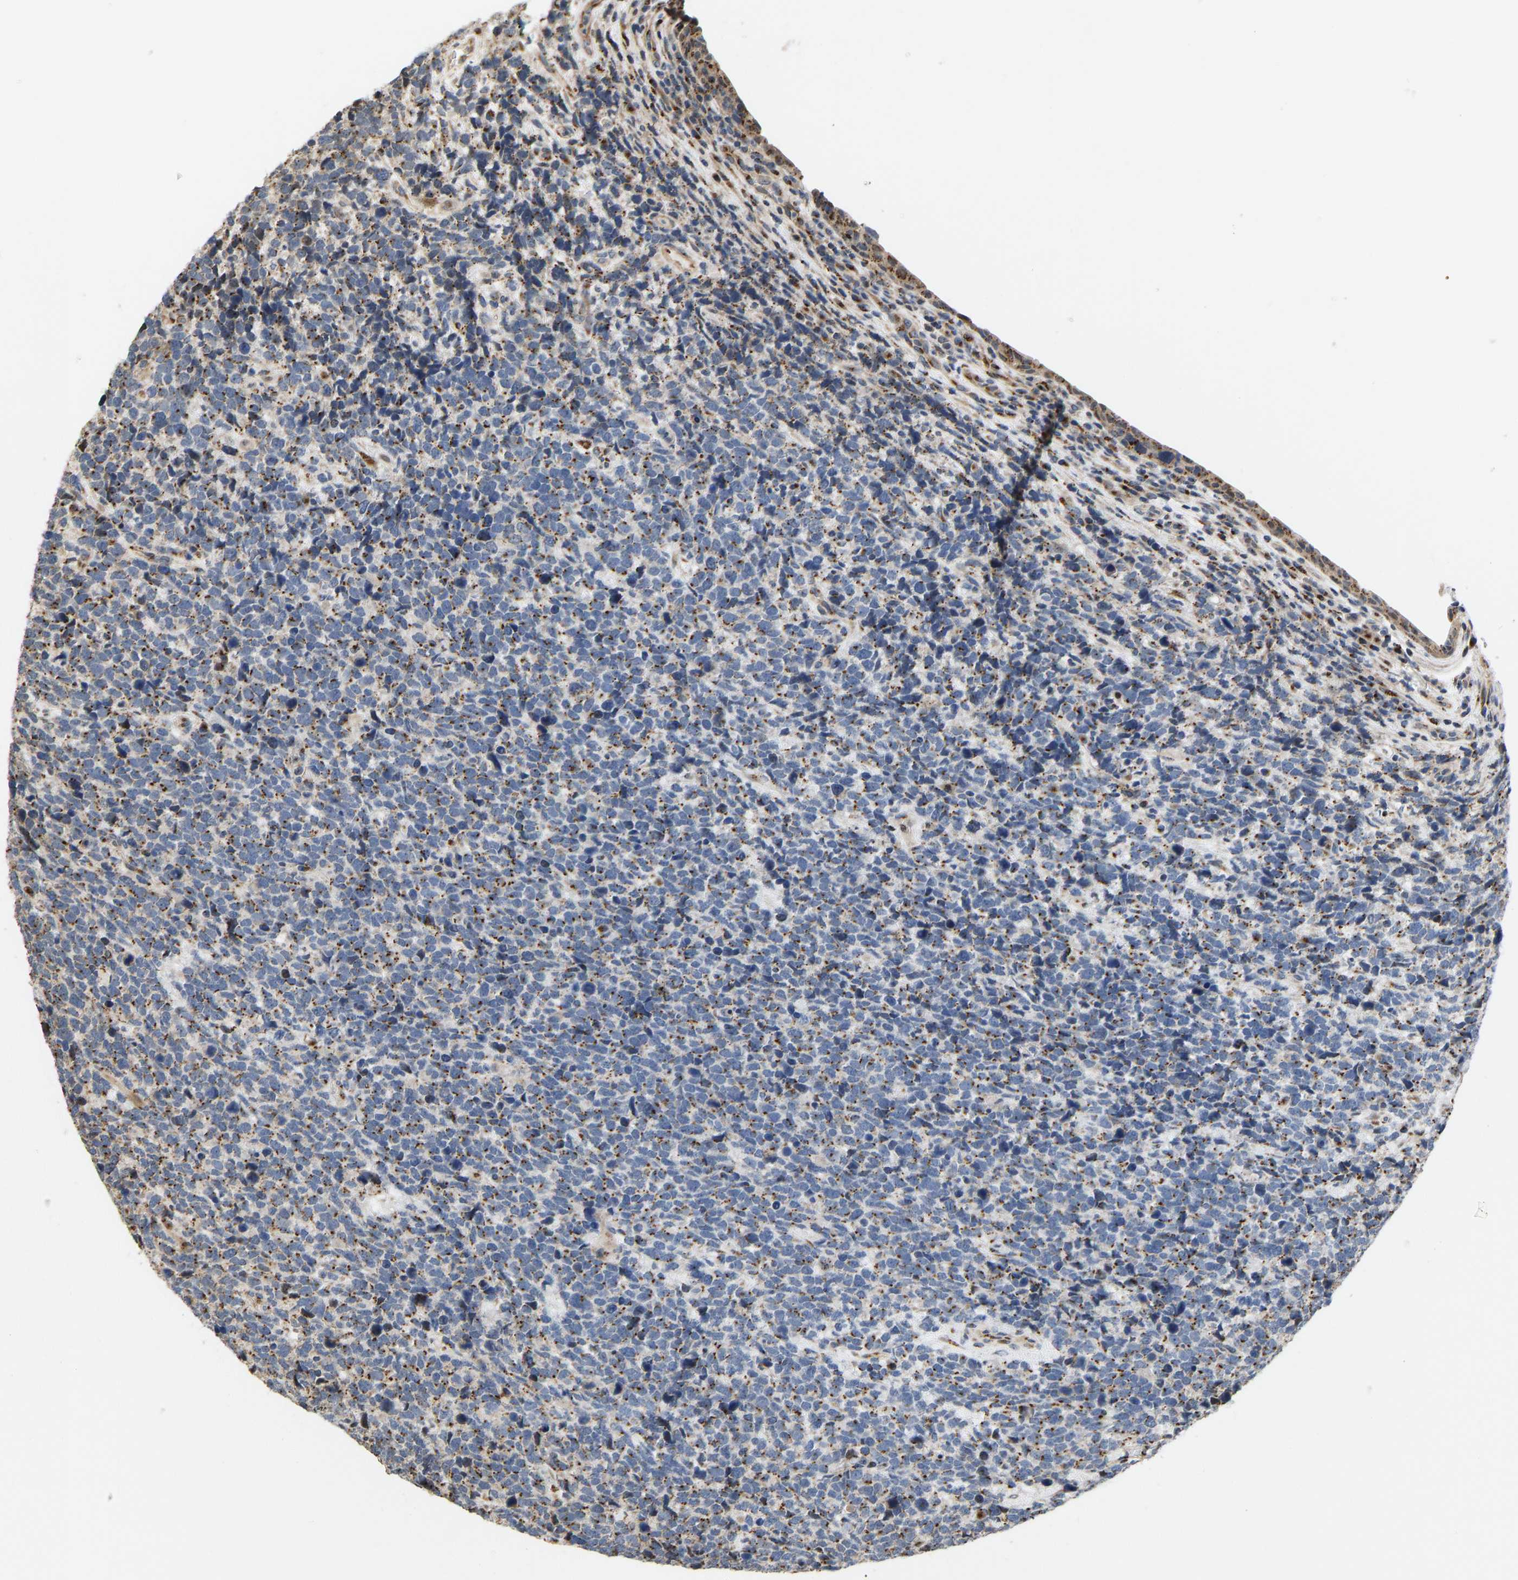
{"staining": {"intensity": "moderate", "quantity": ">75%", "location": "cytoplasmic/membranous"}, "tissue": "urothelial cancer", "cell_type": "Tumor cells", "image_type": "cancer", "snomed": [{"axis": "morphology", "description": "Urothelial carcinoma, High grade"}, {"axis": "topography", "description": "Urinary bladder"}], "caption": "This image reveals immunohistochemistry staining of human high-grade urothelial carcinoma, with medium moderate cytoplasmic/membranous expression in about >75% of tumor cells.", "gene": "YIPF4", "patient": {"sex": "female", "age": 82}}